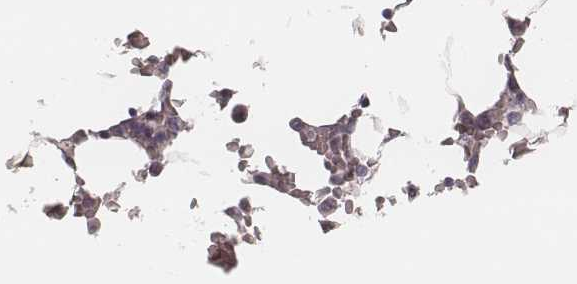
{"staining": {"intensity": "negative", "quantity": "none", "location": "none"}, "tissue": "bone marrow", "cell_type": "Hematopoietic cells", "image_type": "normal", "snomed": [{"axis": "morphology", "description": "Normal tissue, NOS"}, {"axis": "topography", "description": "Bone marrow"}], "caption": "An IHC image of benign bone marrow is shown. There is no staining in hematopoietic cells of bone marrow.", "gene": "SMIM24", "patient": {"sex": "female", "age": 52}}